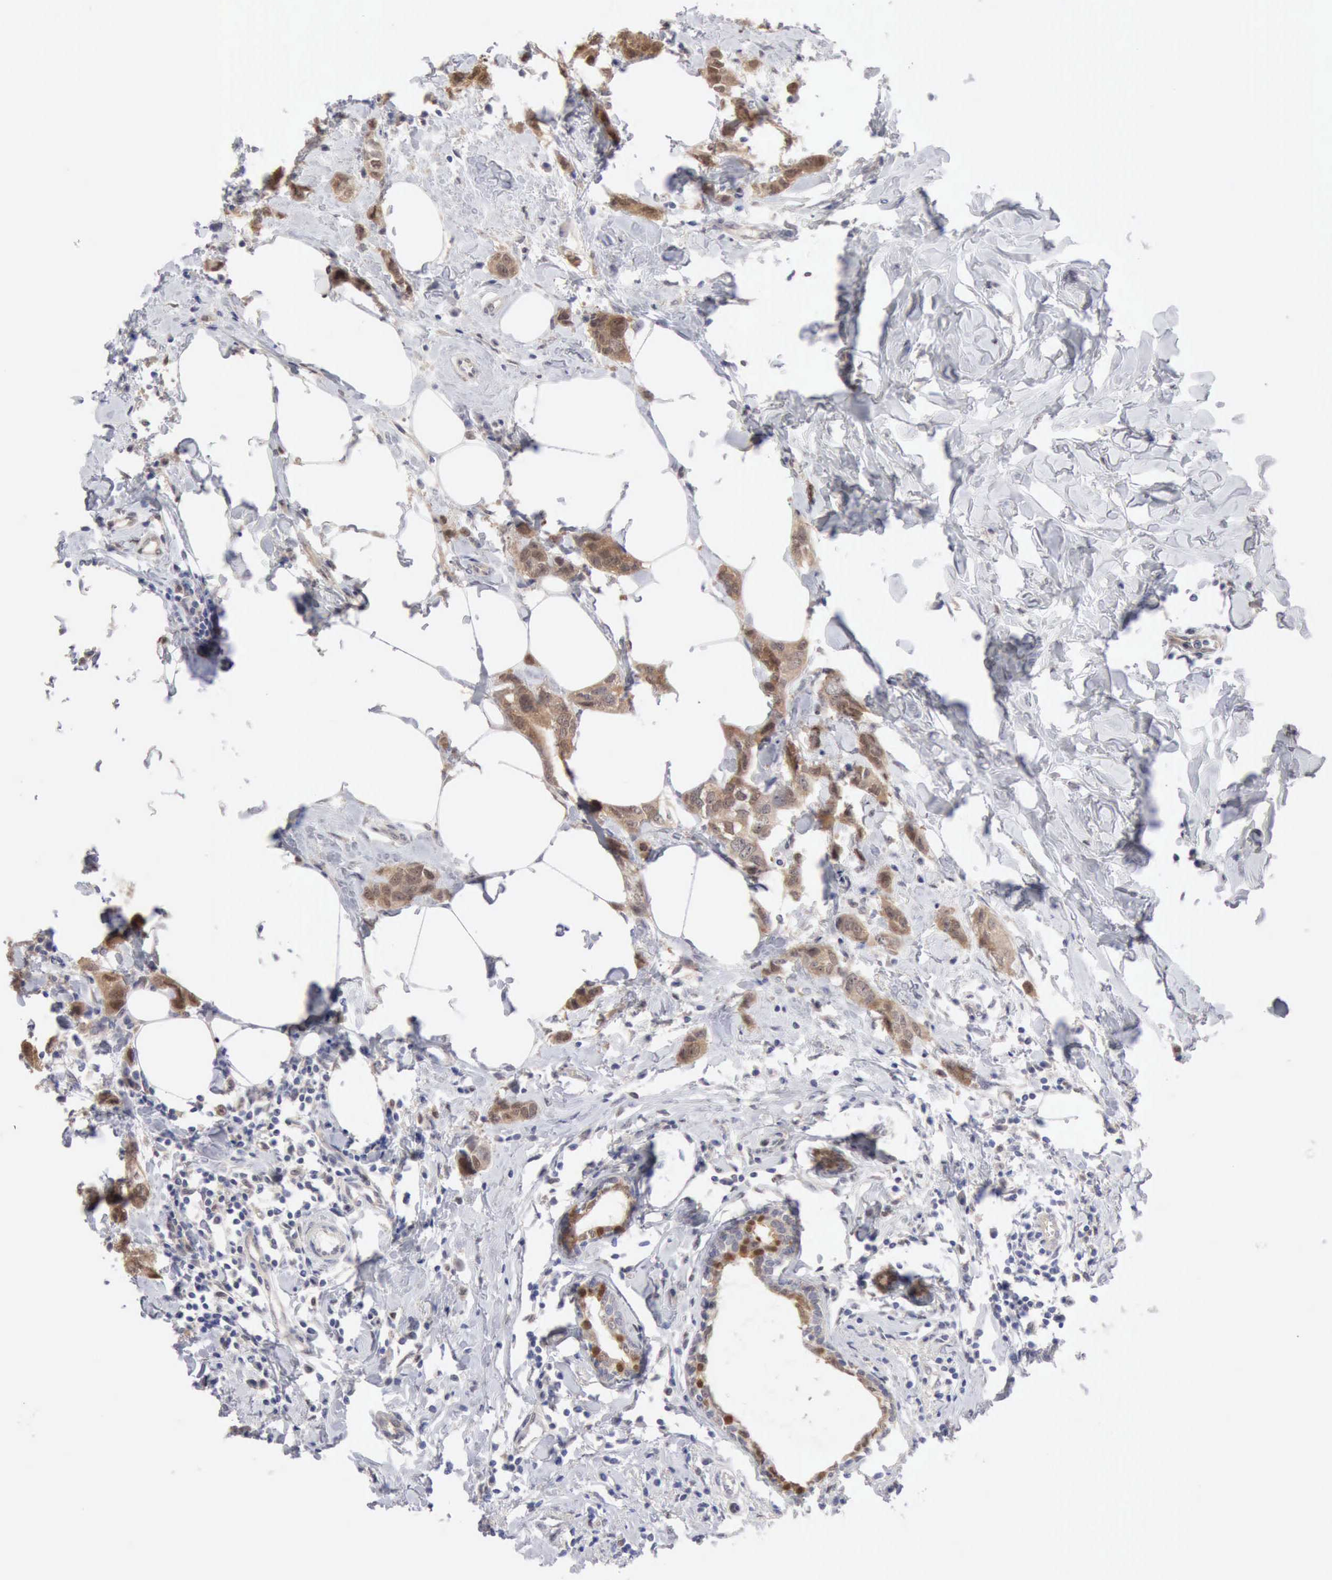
{"staining": {"intensity": "moderate", "quantity": ">75%", "location": "cytoplasmic/membranous"}, "tissue": "breast cancer", "cell_type": "Tumor cells", "image_type": "cancer", "snomed": [{"axis": "morphology", "description": "Normal tissue, NOS"}, {"axis": "morphology", "description": "Duct carcinoma"}, {"axis": "topography", "description": "Breast"}], "caption": "Infiltrating ductal carcinoma (breast) stained for a protein shows moderate cytoplasmic/membranous positivity in tumor cells.", "gene": "PTGR2", "patient": {"sex": "female", "age": 50}}